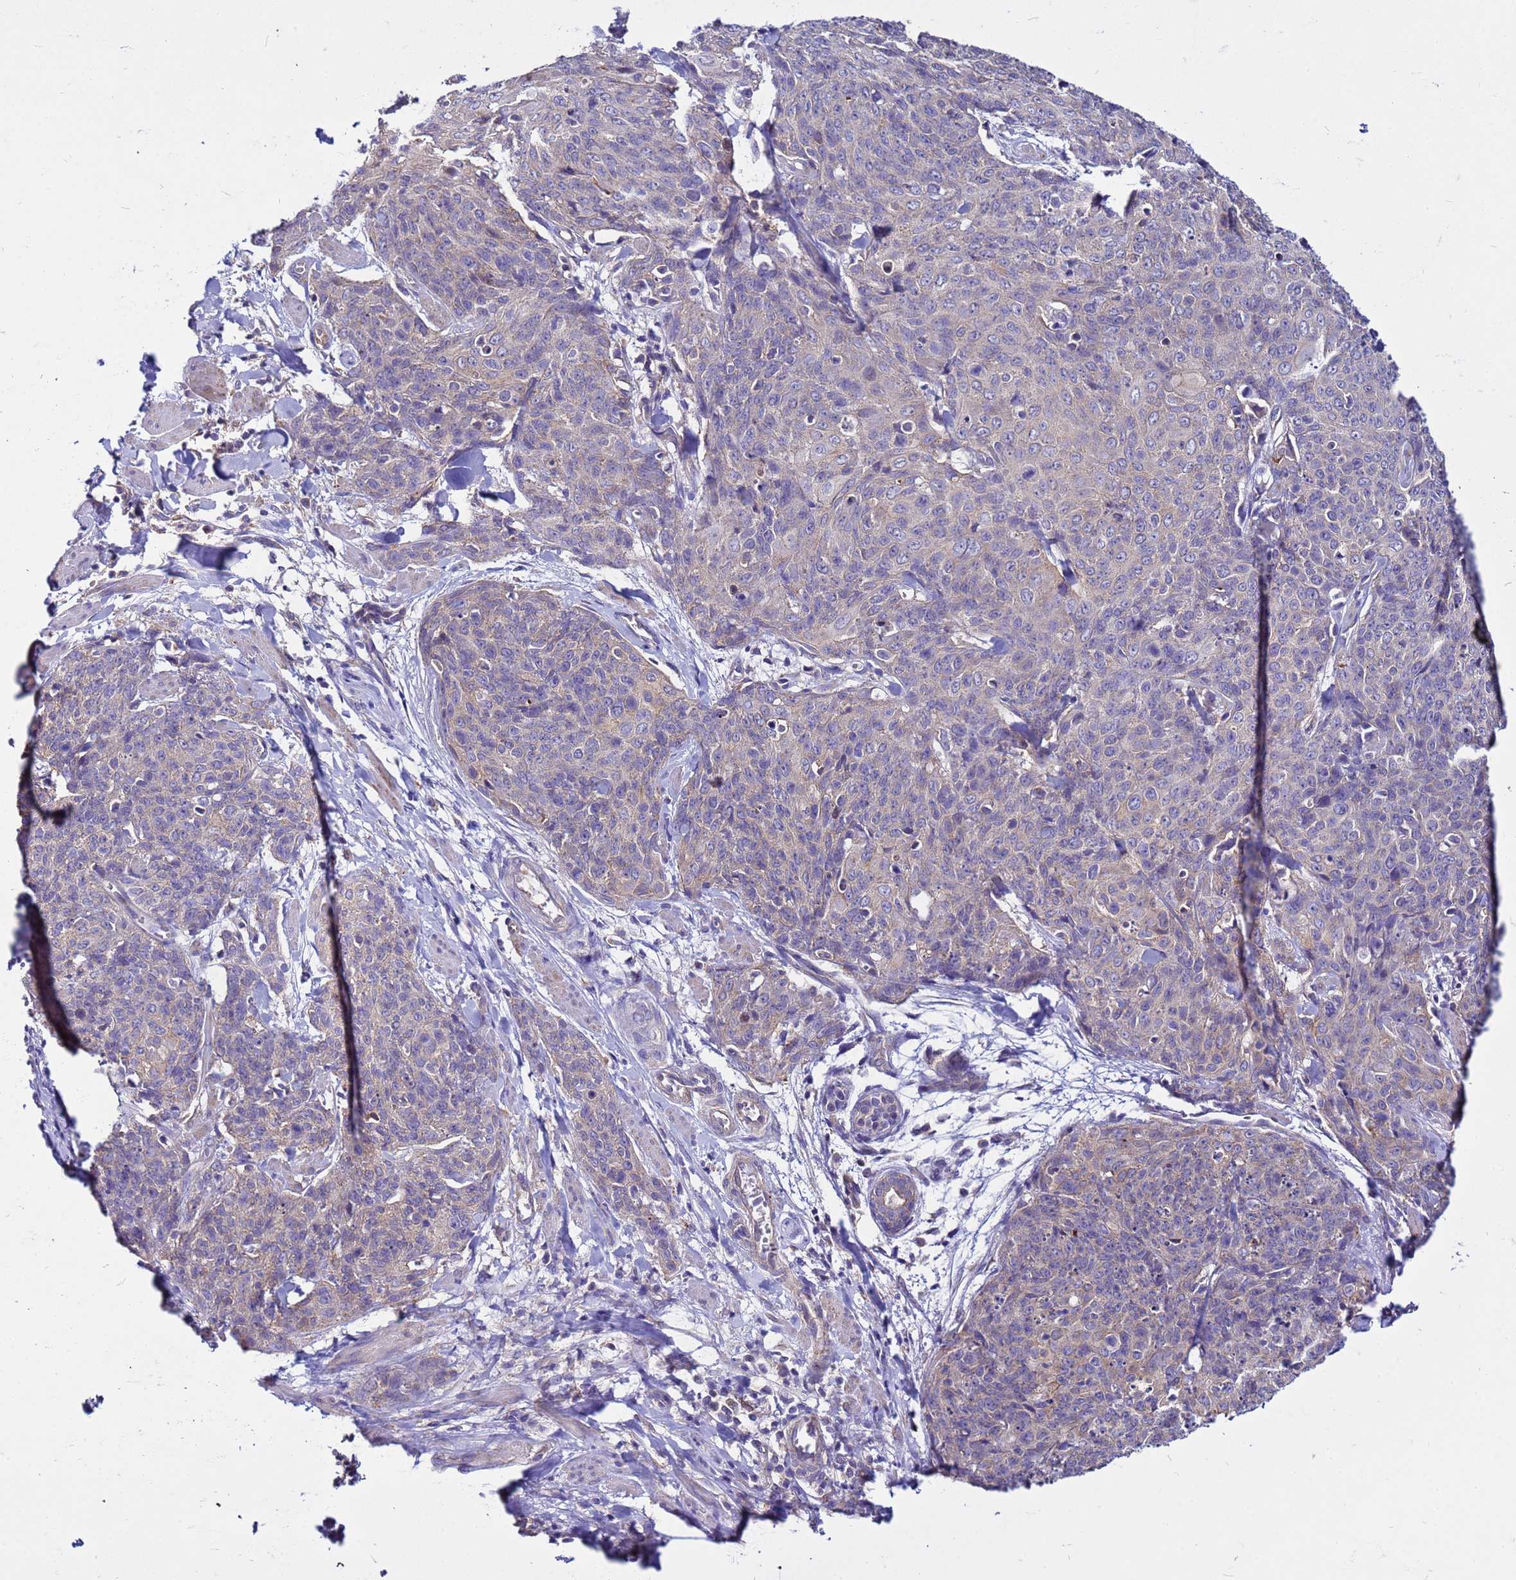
{"staining": {"intensity": "weak", "quantity": "<25%", "location": "cytoplasmic/membranous"}, "tissue": "skin cancer", "cell_type": "Tumor cells", "image_type": "cancer", "snomed": [{"axis": "morphology", "description": "Squamous cell carcinoma, NOS"}, {"axis": "topography", "description": "Skin"}, {"axis": "topography", "description": "Vulva"}], "caption": "This is an immunohistochemistry (IHC) micrograph of skin squamous cell carcinoma. There is no staining in tumor cells.", "gene": "PKD1", "patient": {"sex": "female", "age": 85}}